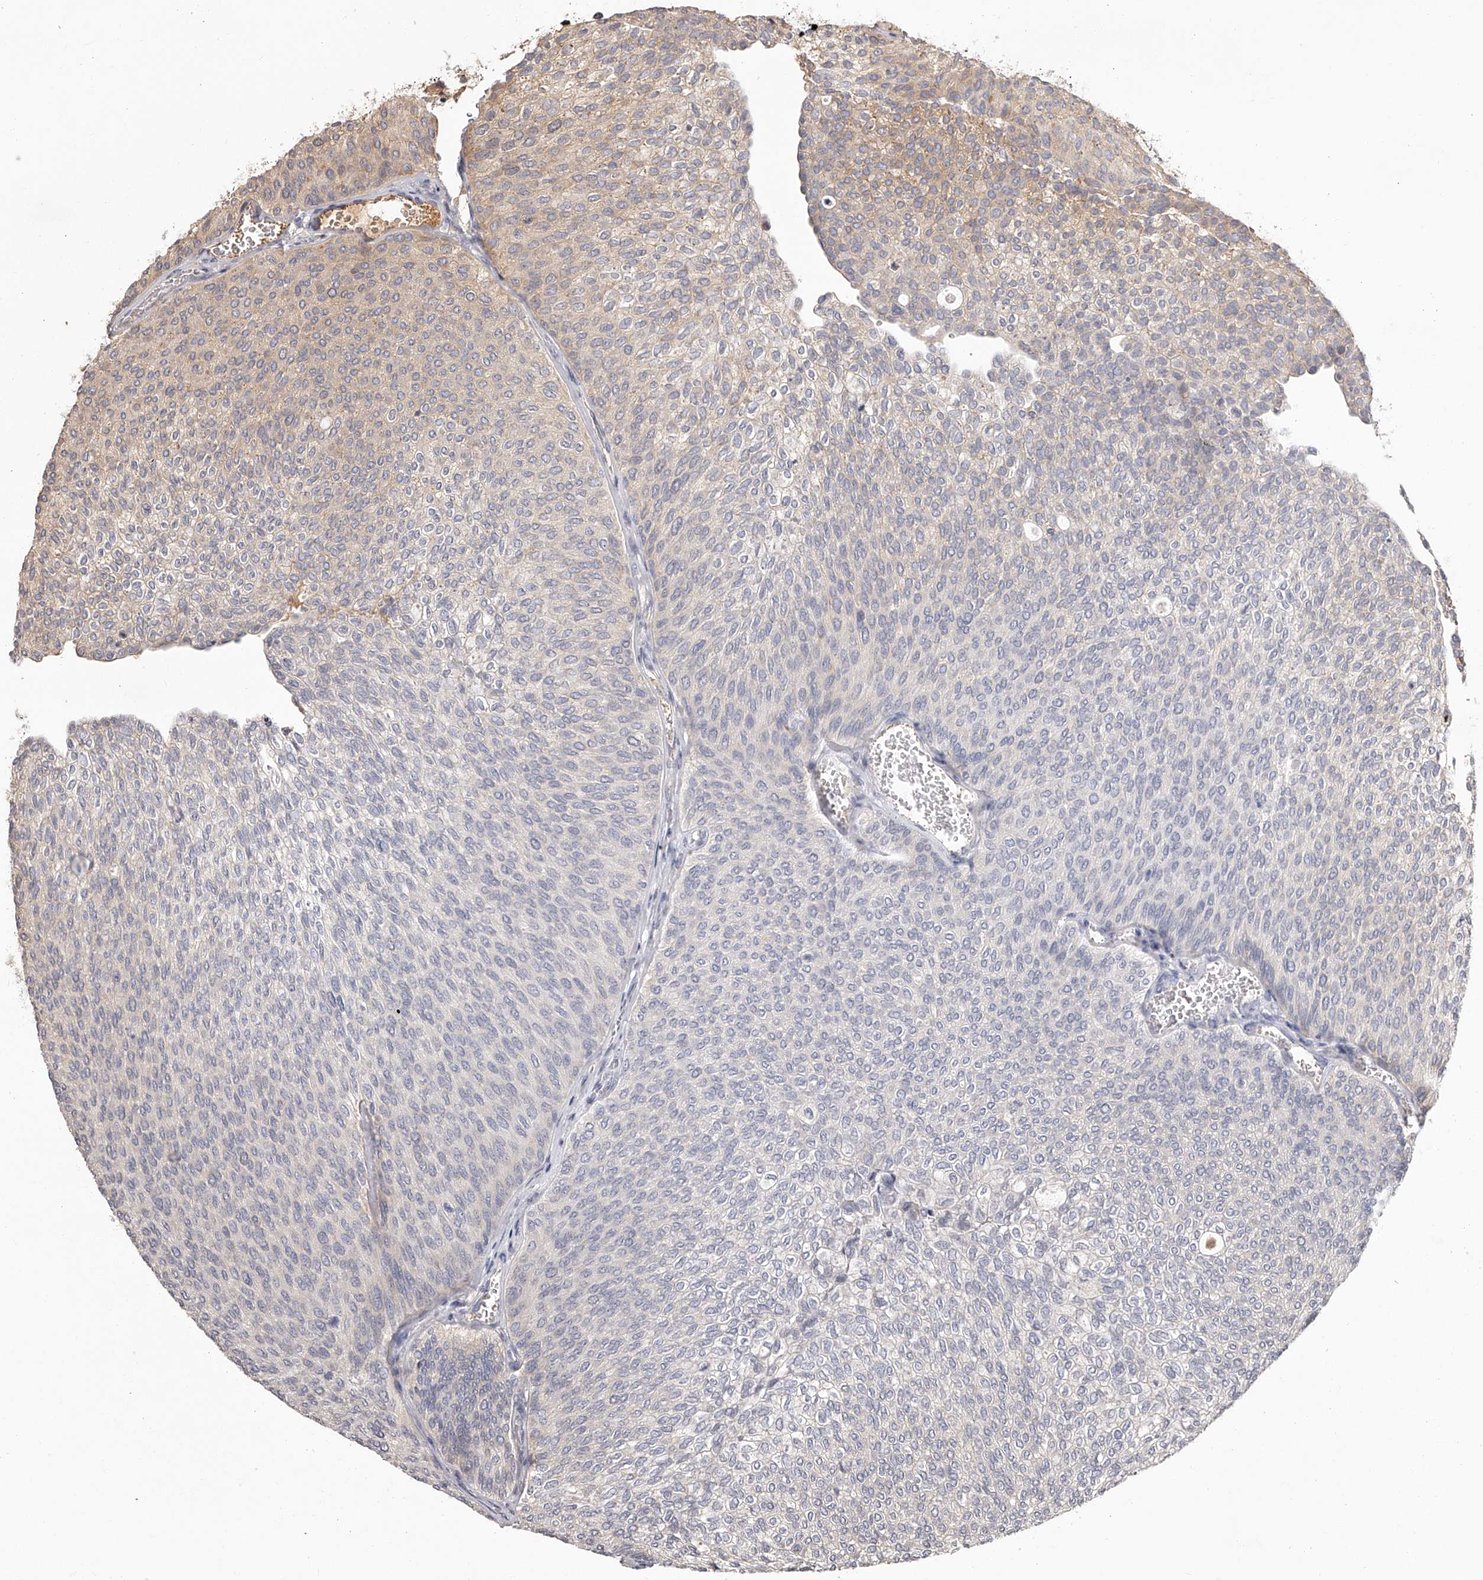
{"staining": {"intensity": "moderate", "quantity": "<25%", "location": "cytoplasmic/membranous"}, "tissue": "urothelial cancer", "cell_type": "Tumor cells", "image_type": "cancer", "snomed": [{"axis": "morphology", "description": "Urothelial carcinoma, Low grade"}, {"axis": "topography", "description": "Urinary bladder"}], "caption": "Protein staining shows moderate cytoplasmic/membranous staining in approximately <25% of tumor cells in urothelial cancer.", "gene": "CRYZL1", "patient": {"sex": "female", "age": 79}}